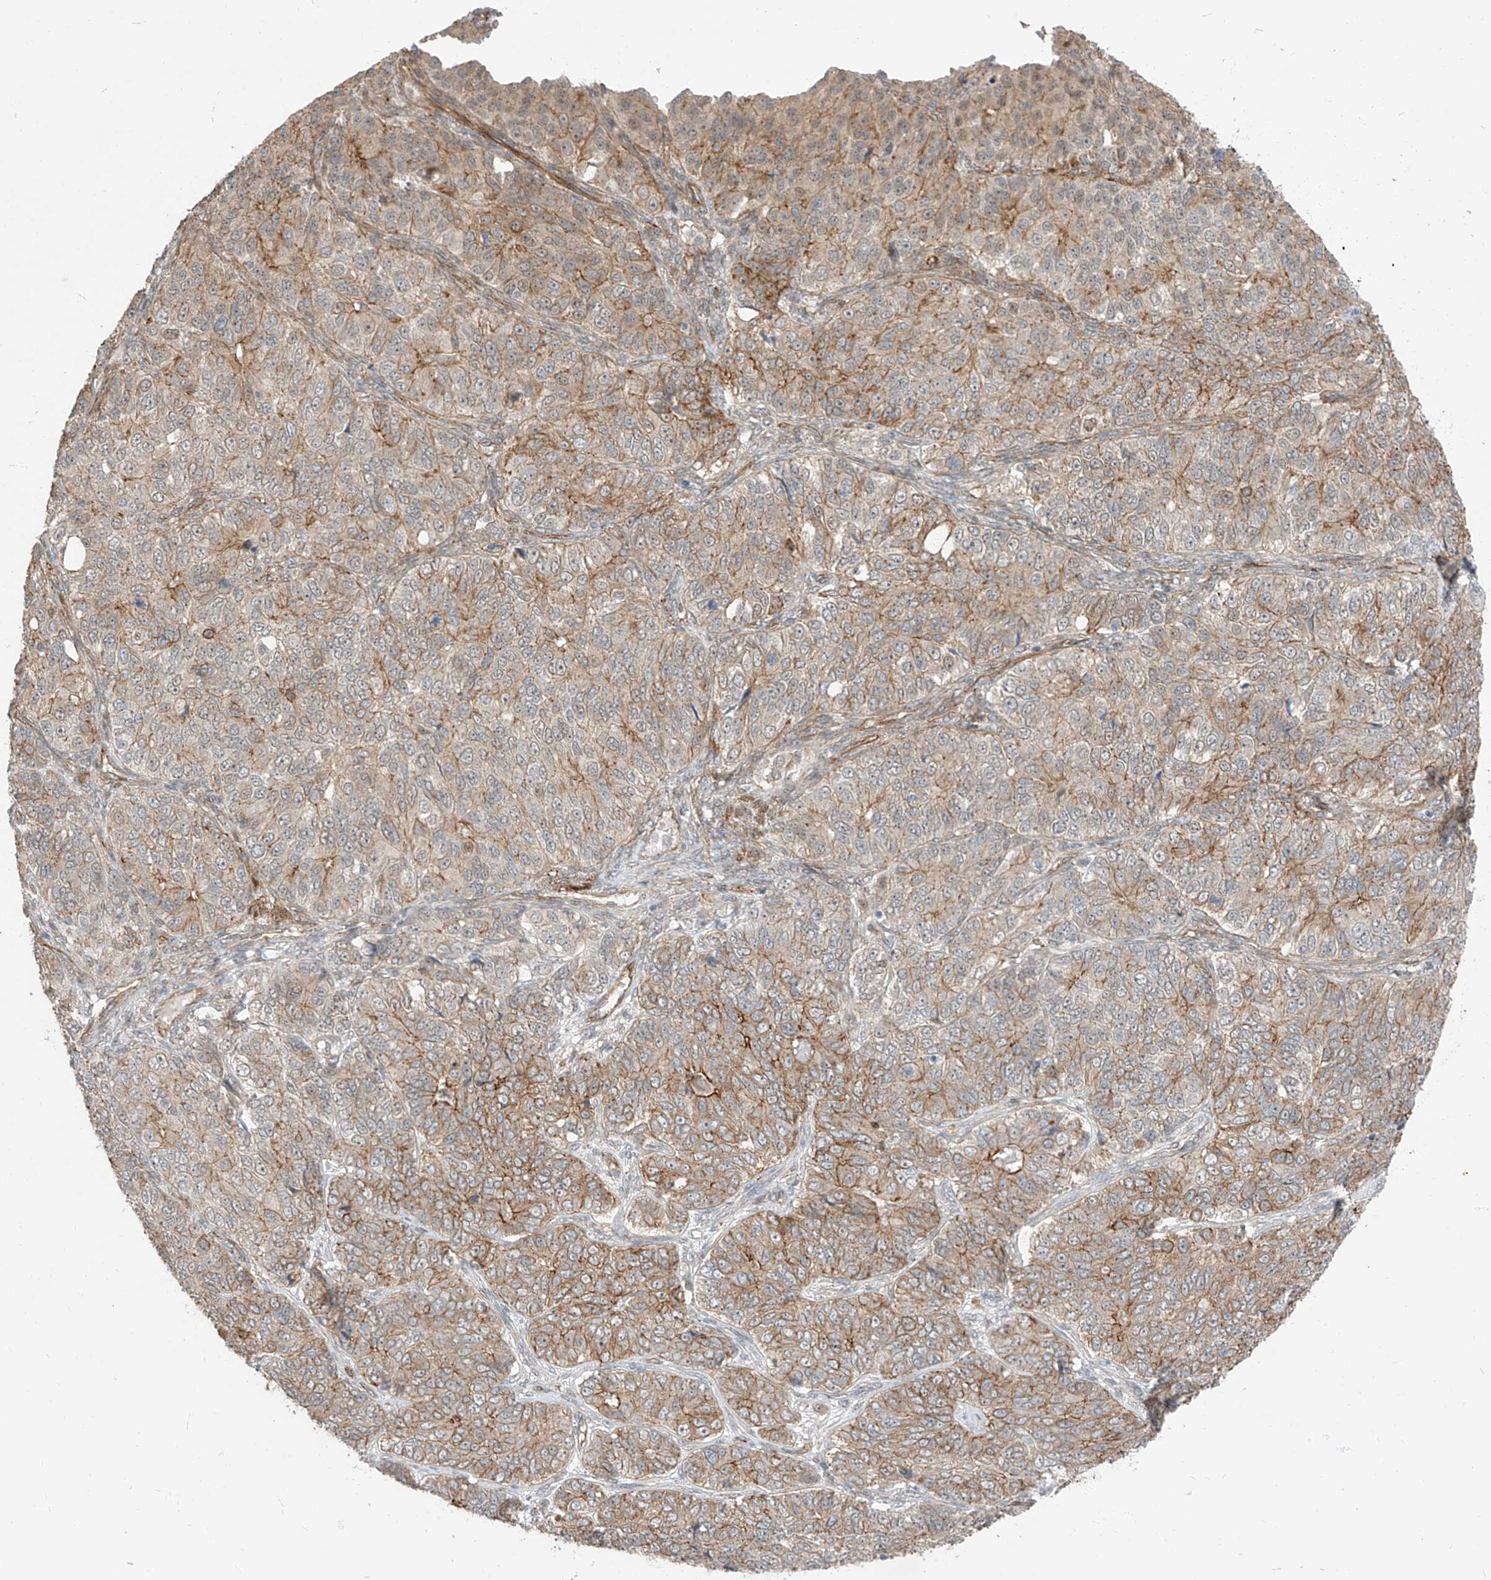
{"staining": {"intensity": "moderate", "quantity": ">75%", "location": "cytoplasmic/membranous"}, "tissue": "ovarian cancer", "cell_type": "Tumor cells", "image_type": "cancer", "snomed": [{"axis": "morphology", "description": "Carcinoma, endometroid"}, {"axis": "topography", "description": "Ovary"}], "caption": "Human endometroid carcinoma (ovarian) stained with a protein marker displays moderate staining in tumor cells.", "gene": "EPHX4", "patient": {"sex": "female", "age": 51}}